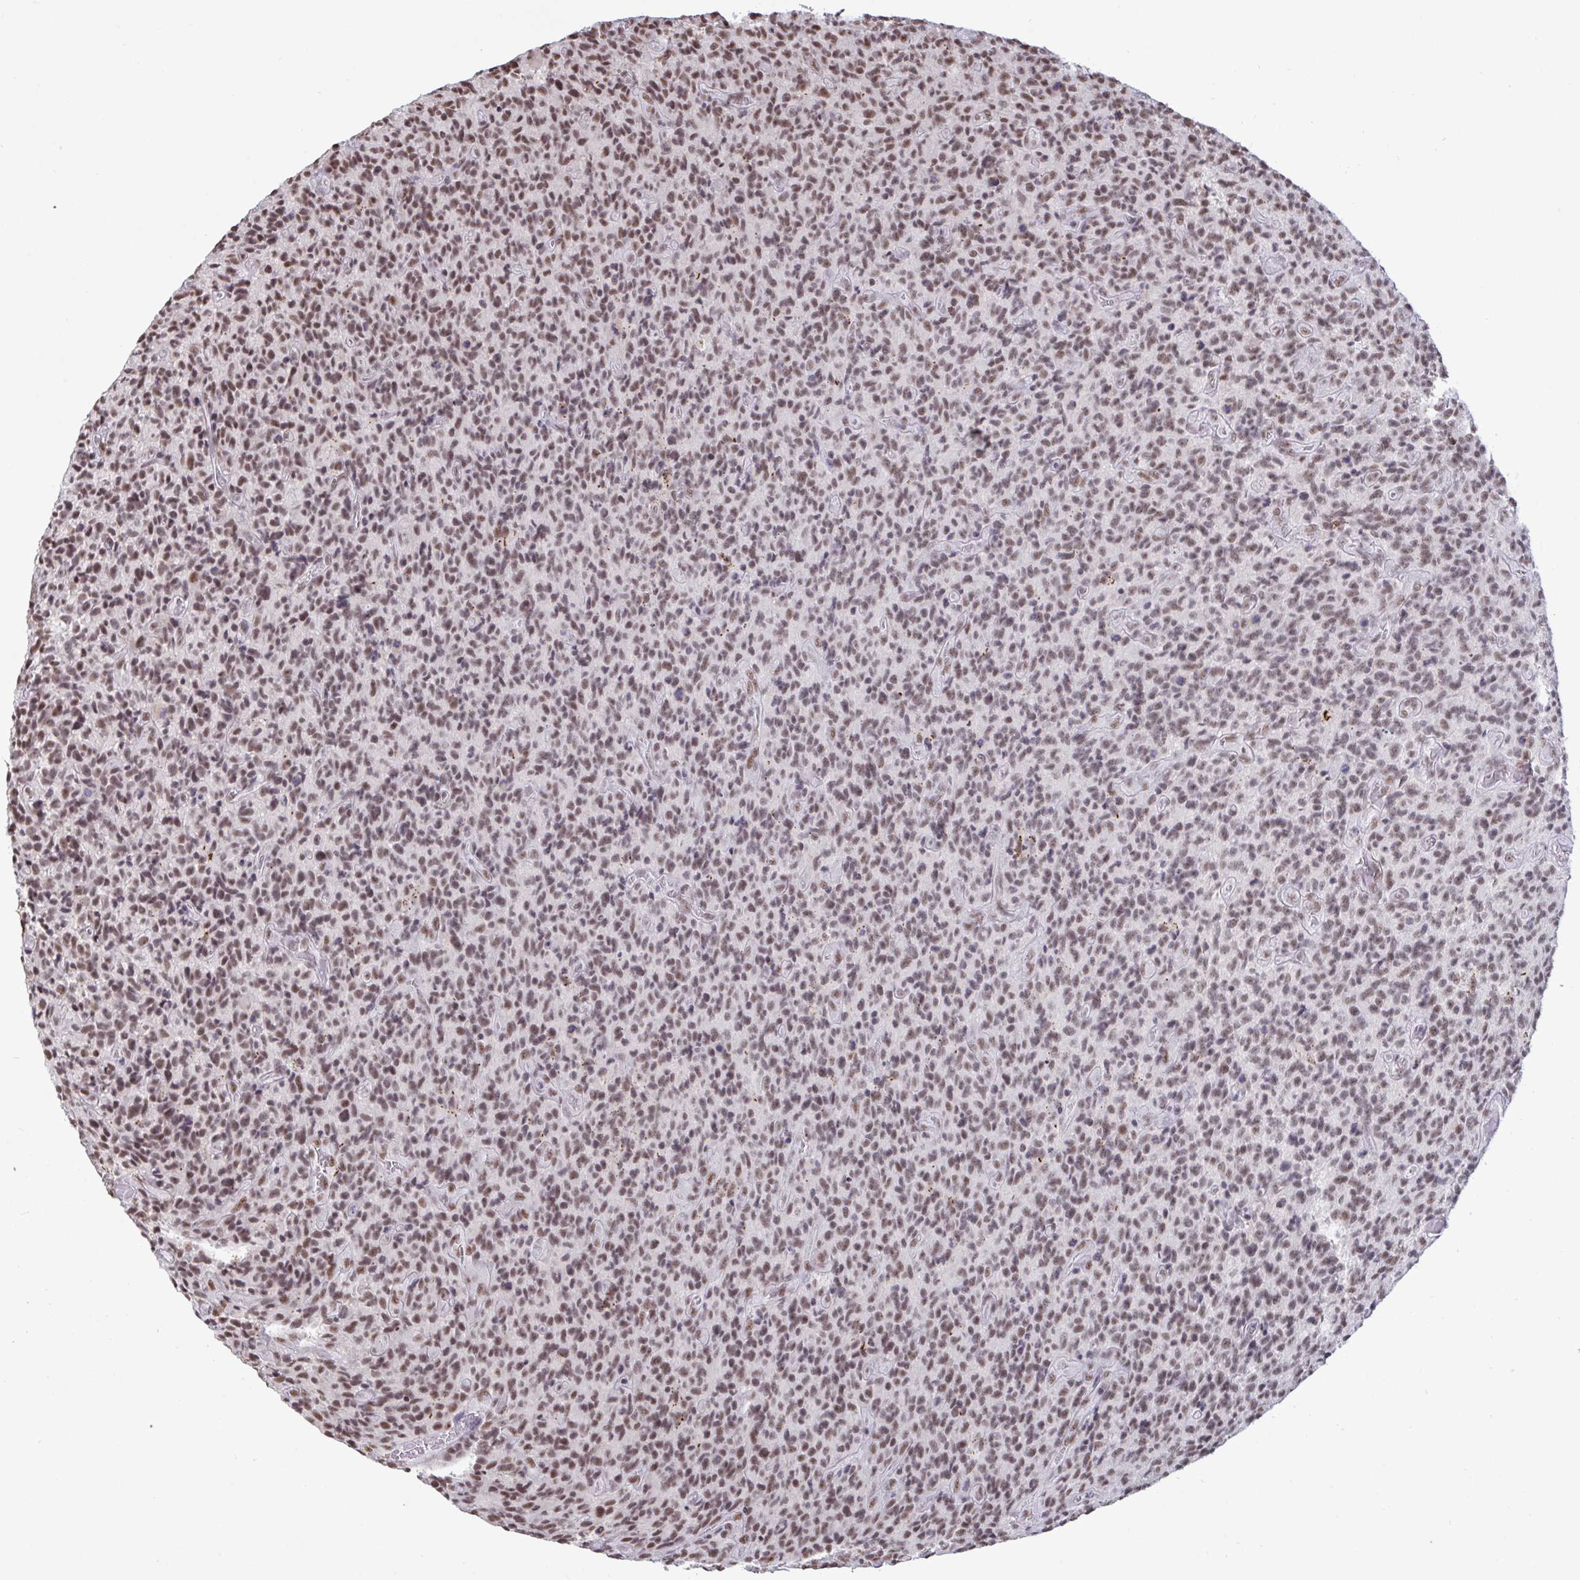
{"staining": {"intensity": "moderate", "quantity": ">75%", "location": "nuclear"}, "tissue": "glioma", "cell_type": "Tumor cells", "image_type": "cancer", "snomed": [{"axis": "morphology", "description": "Glioma, malignant, High grade"}, {"axis": "topography", "description": "Brain"}], "caption": "Immunohistochemical staining of human glioma demonstrates medium levels of moderate nuclear protein expression in about >75% of tumor cells.", "gene": "PUF60", "patient": {"sex": "male", "age": 76}}